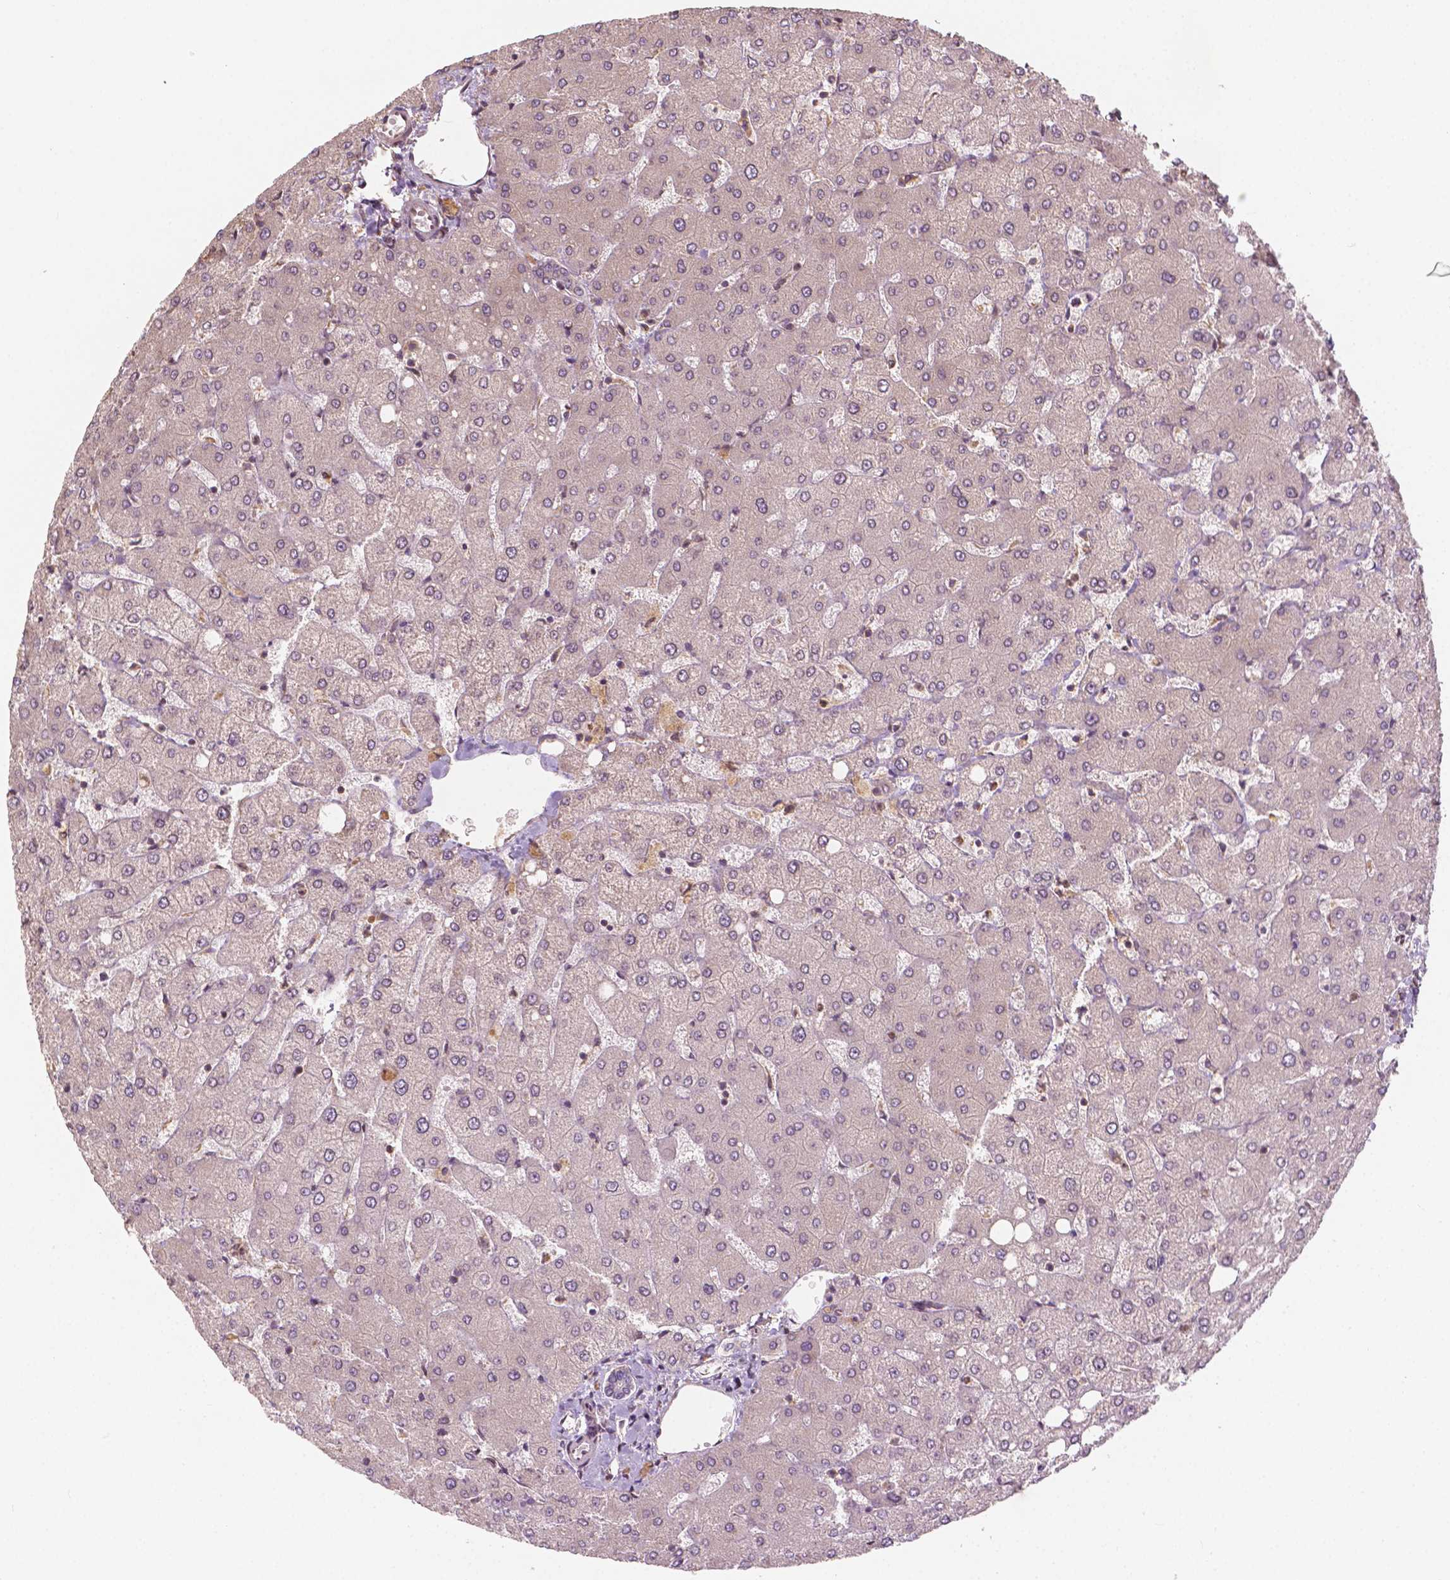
{"staining": {"intensity": "negative", "quantity": "none", "location": "none"}, "tissue": "liver", "cell_type": "Cholangiocytes", "image_type": "normal", "snomed": [{"axis": "morphology", "description": "Normal tissue, NOS"}, {"axis": "topography", "description": "Liver"}], "caption": "An IHC image of normal liver is shown. There is no staining in cholangiocytes of liver. (Brightfield microscopy of DAB immunohistochemistry at high magnification).", "gene": "G3BP1", "patient": {"sex": "female", "age": 54}}